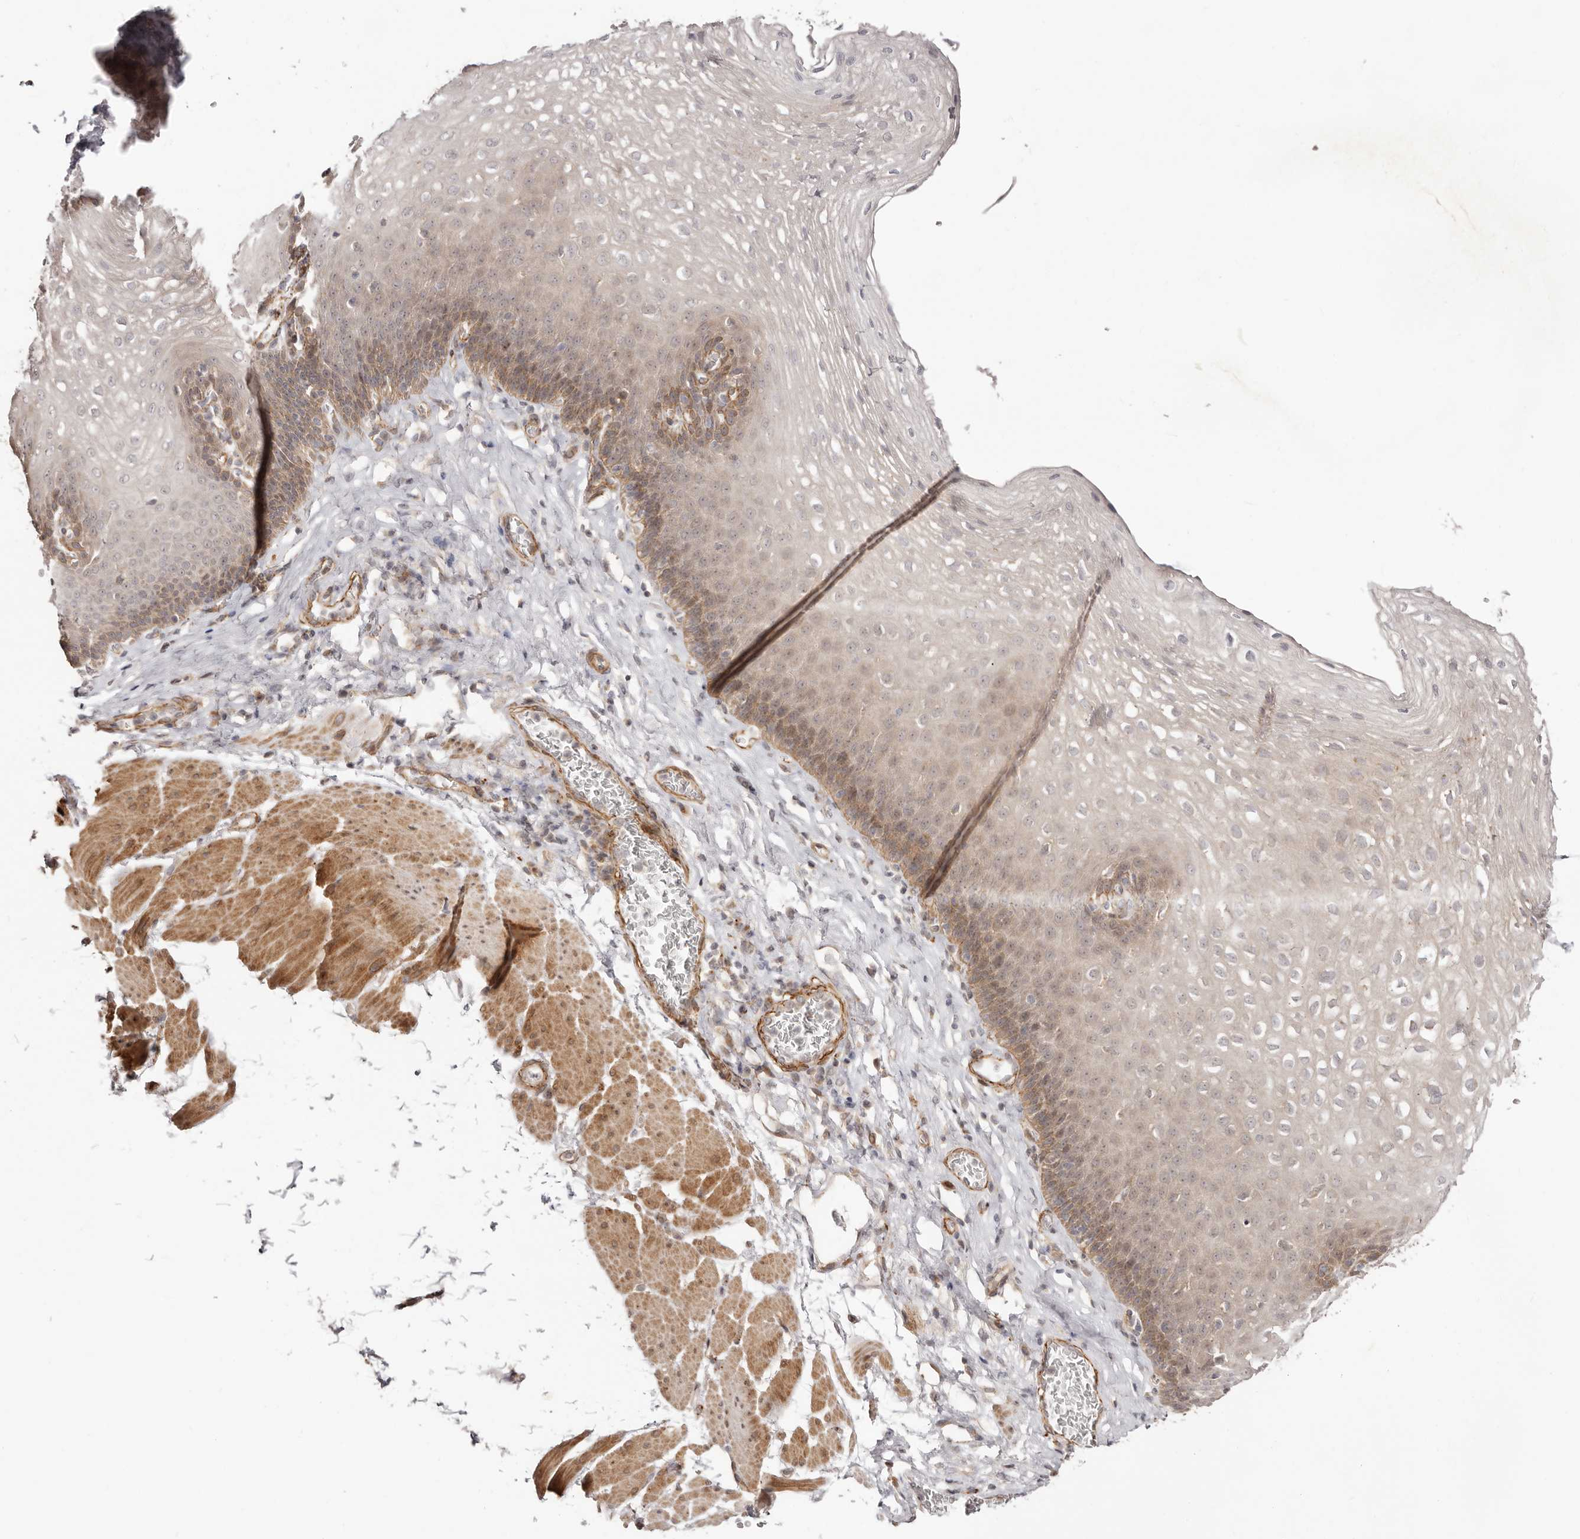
{"staining": {"intensity": "moderate", "quantity": "25%-75%", "location": "cytoplasmic/membranous"}, "tissue": "esophagus", "cell_type": "Squamous epithelial cells", "image_type": "normal", "snomed": [{"axis": "morphology", "description": "Normal tissue, NOS"}, {"axis": "topography", "description": "Esophagus"}], "caption": "A brown stain shows moderate cytoplasmic/membranous positivity of a protein in squamous epithelial cells of normal esophagus.", "gene": "MICAL2", "patient": {"sex": "female", "age": 66}}